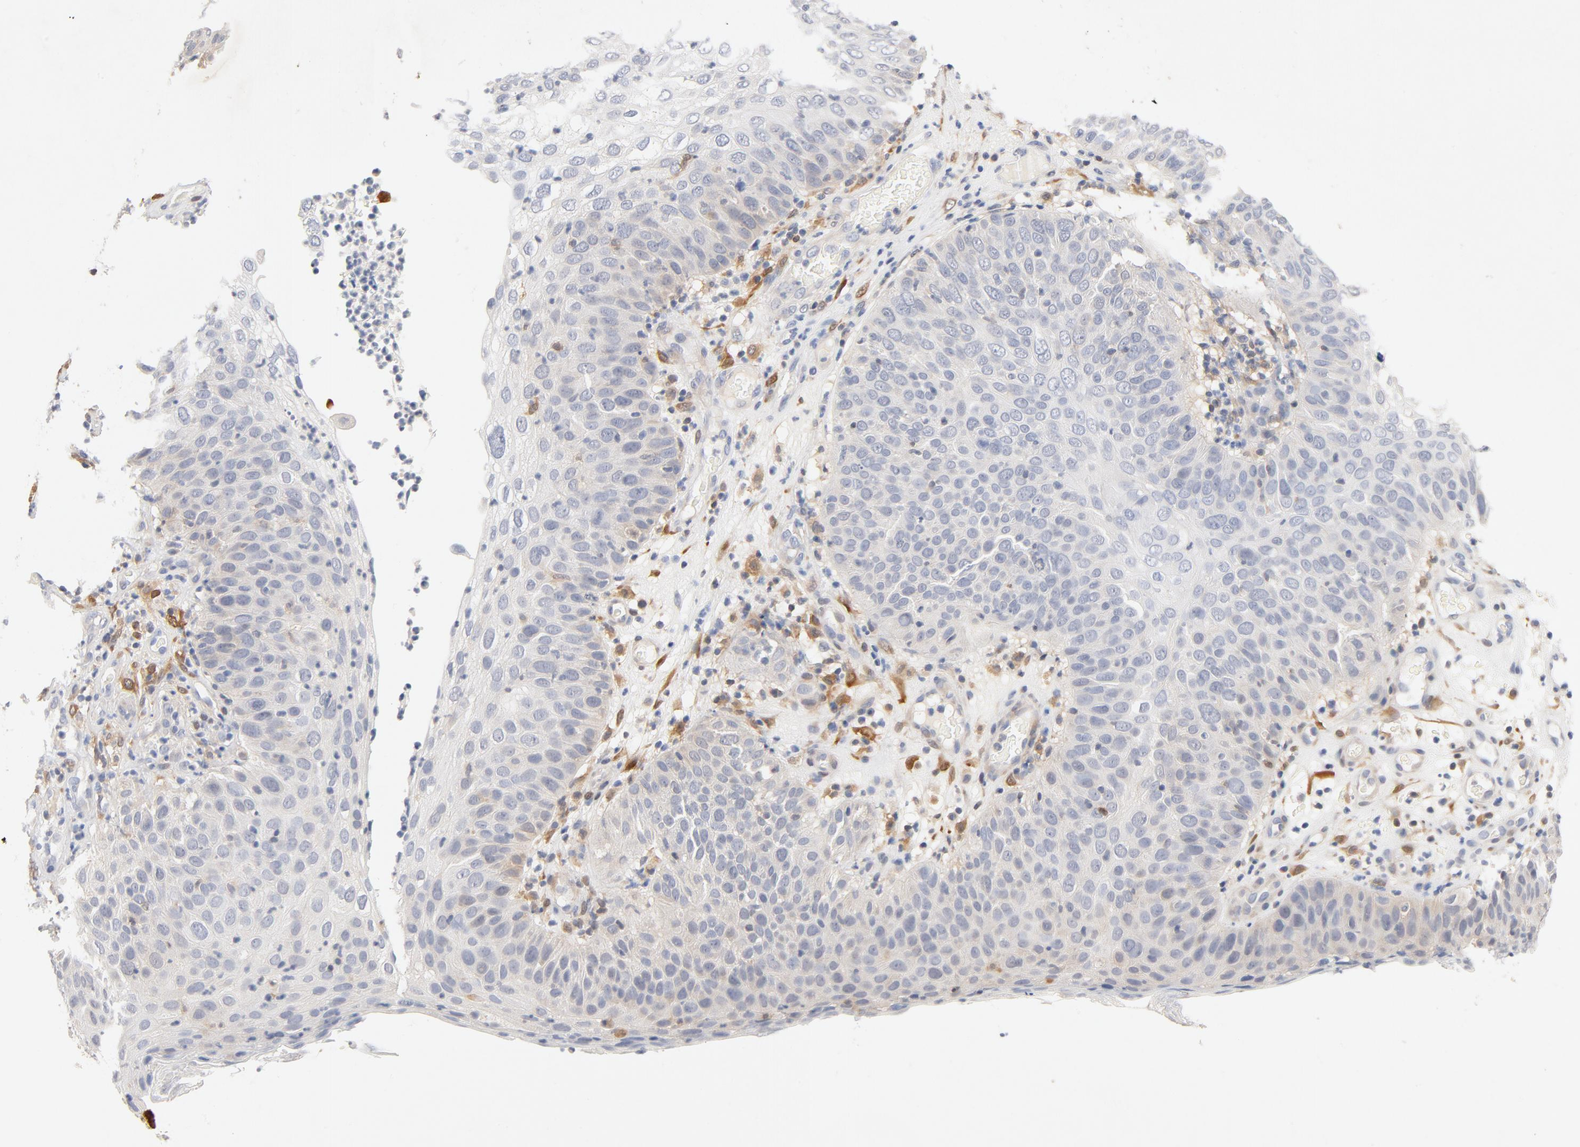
{"staining": {"intensity": "moderate", "quantity": "25%-75%", "location": "cytoplasmic/membranous"}, "tissue": "skin cancer", "cell_type": "Tumor cells", "image_type": "cancer", "snomed": [{"axis": "morphology", "description": "Squamous cell carcinoma, NOS"}, {"axis": "topography", "description": "Skin"}], "caption": "Protein staining of skin cancer (squamous cell carcinoma) tissue exhibits moderate cytoplasmic/membranous expression in approximately 25%-75% of tumor cells.", "gene": "STAT1", "patient": {"sex": "male", "age": 87}}